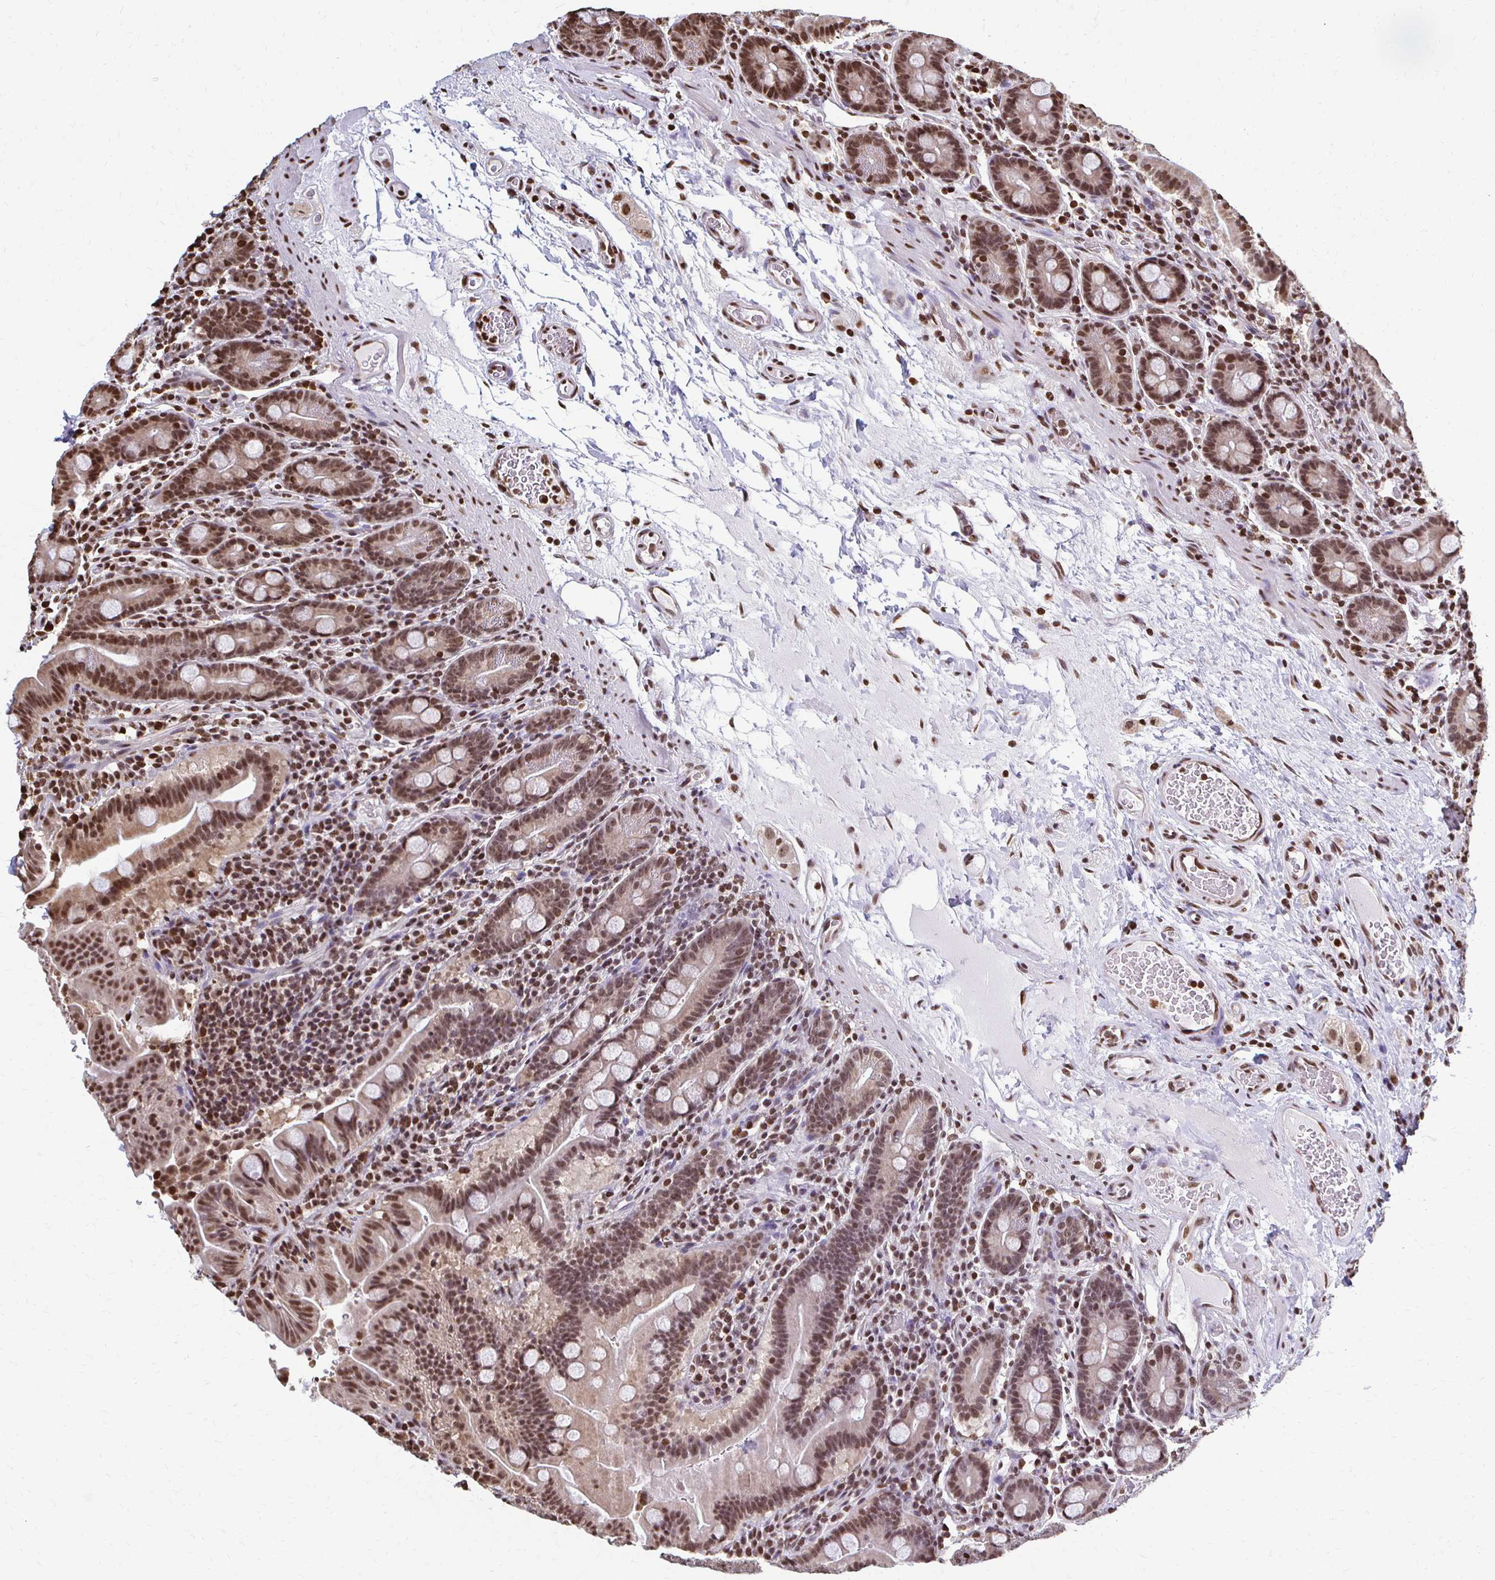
{"staining": {"intensity": "moderate", "quantity": ">75%", "location": "nuclear"}, "tissue": "small intestine", "cell_type": "Glandular cells", "image_type": "normal", "snomed": [{"axis": "morphology", "description": "Normal tissue, NOS"}, {"axis": "topography", "description": "Small intestine"}], "caption": "Small intestine stained for a protein exhibits moderate nuclear positivity in glandular cells.", "gene": "HOXA9", "patient": {"sex": "male", "age": 26}}